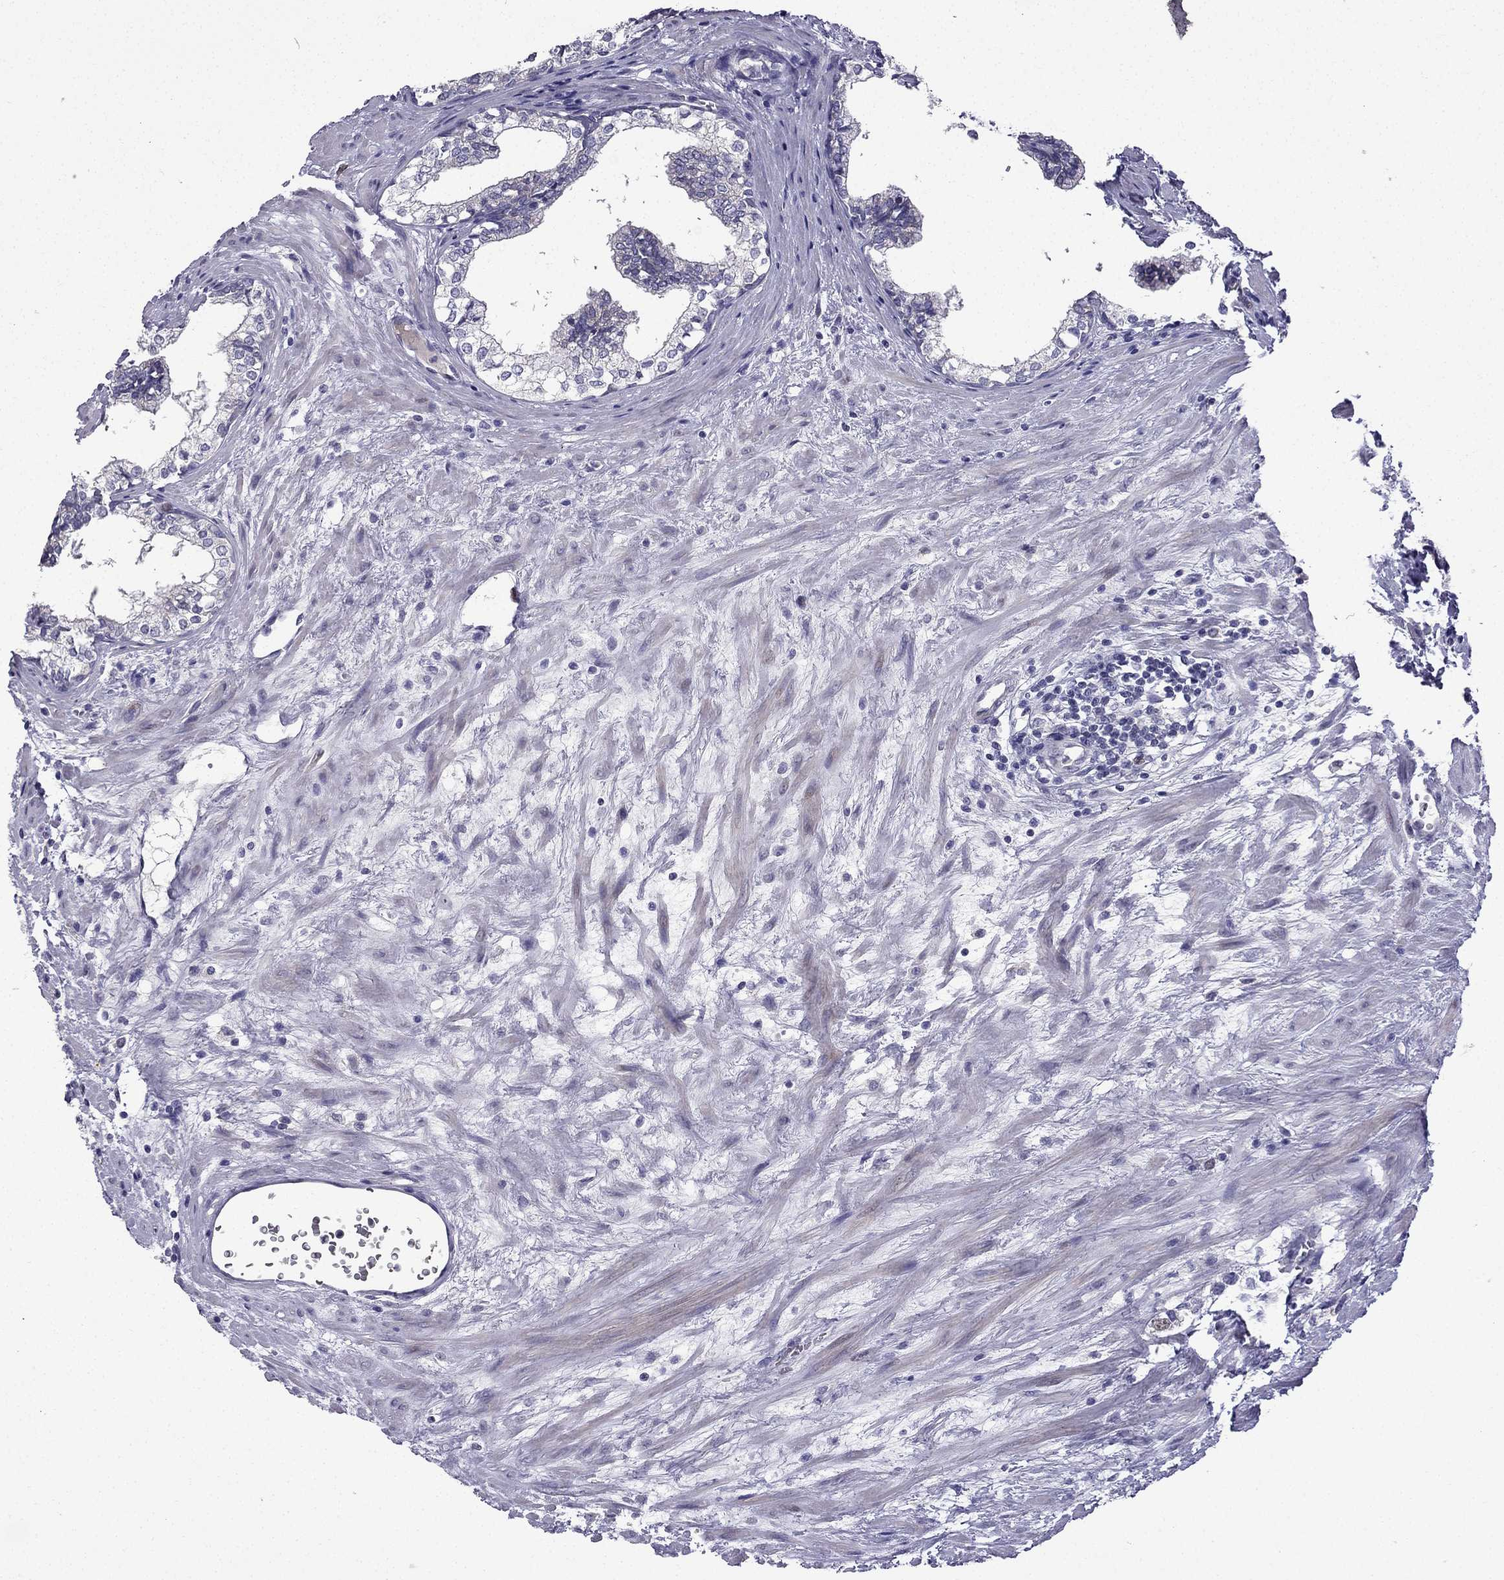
{"staining": {"intensity": "negative", "quantity": "none", "location": "none"}, "tissue": "prostate cancer", "cell_type": "Tumor cells", "image_type": "cancer", "snomed": [{"axis": "morphology", "description": "Adenocarcinoma, NOS"}, {"axis": "topography", "description": "Prostate and seminal vesicle, NOS"}], "caption": "The IHC image has no significant expression in tumor cells of prostate cancer (adenocarcinoma) tissue.", "gene": "UHRF1", "patient": {"sex": "male", "age": 63}}